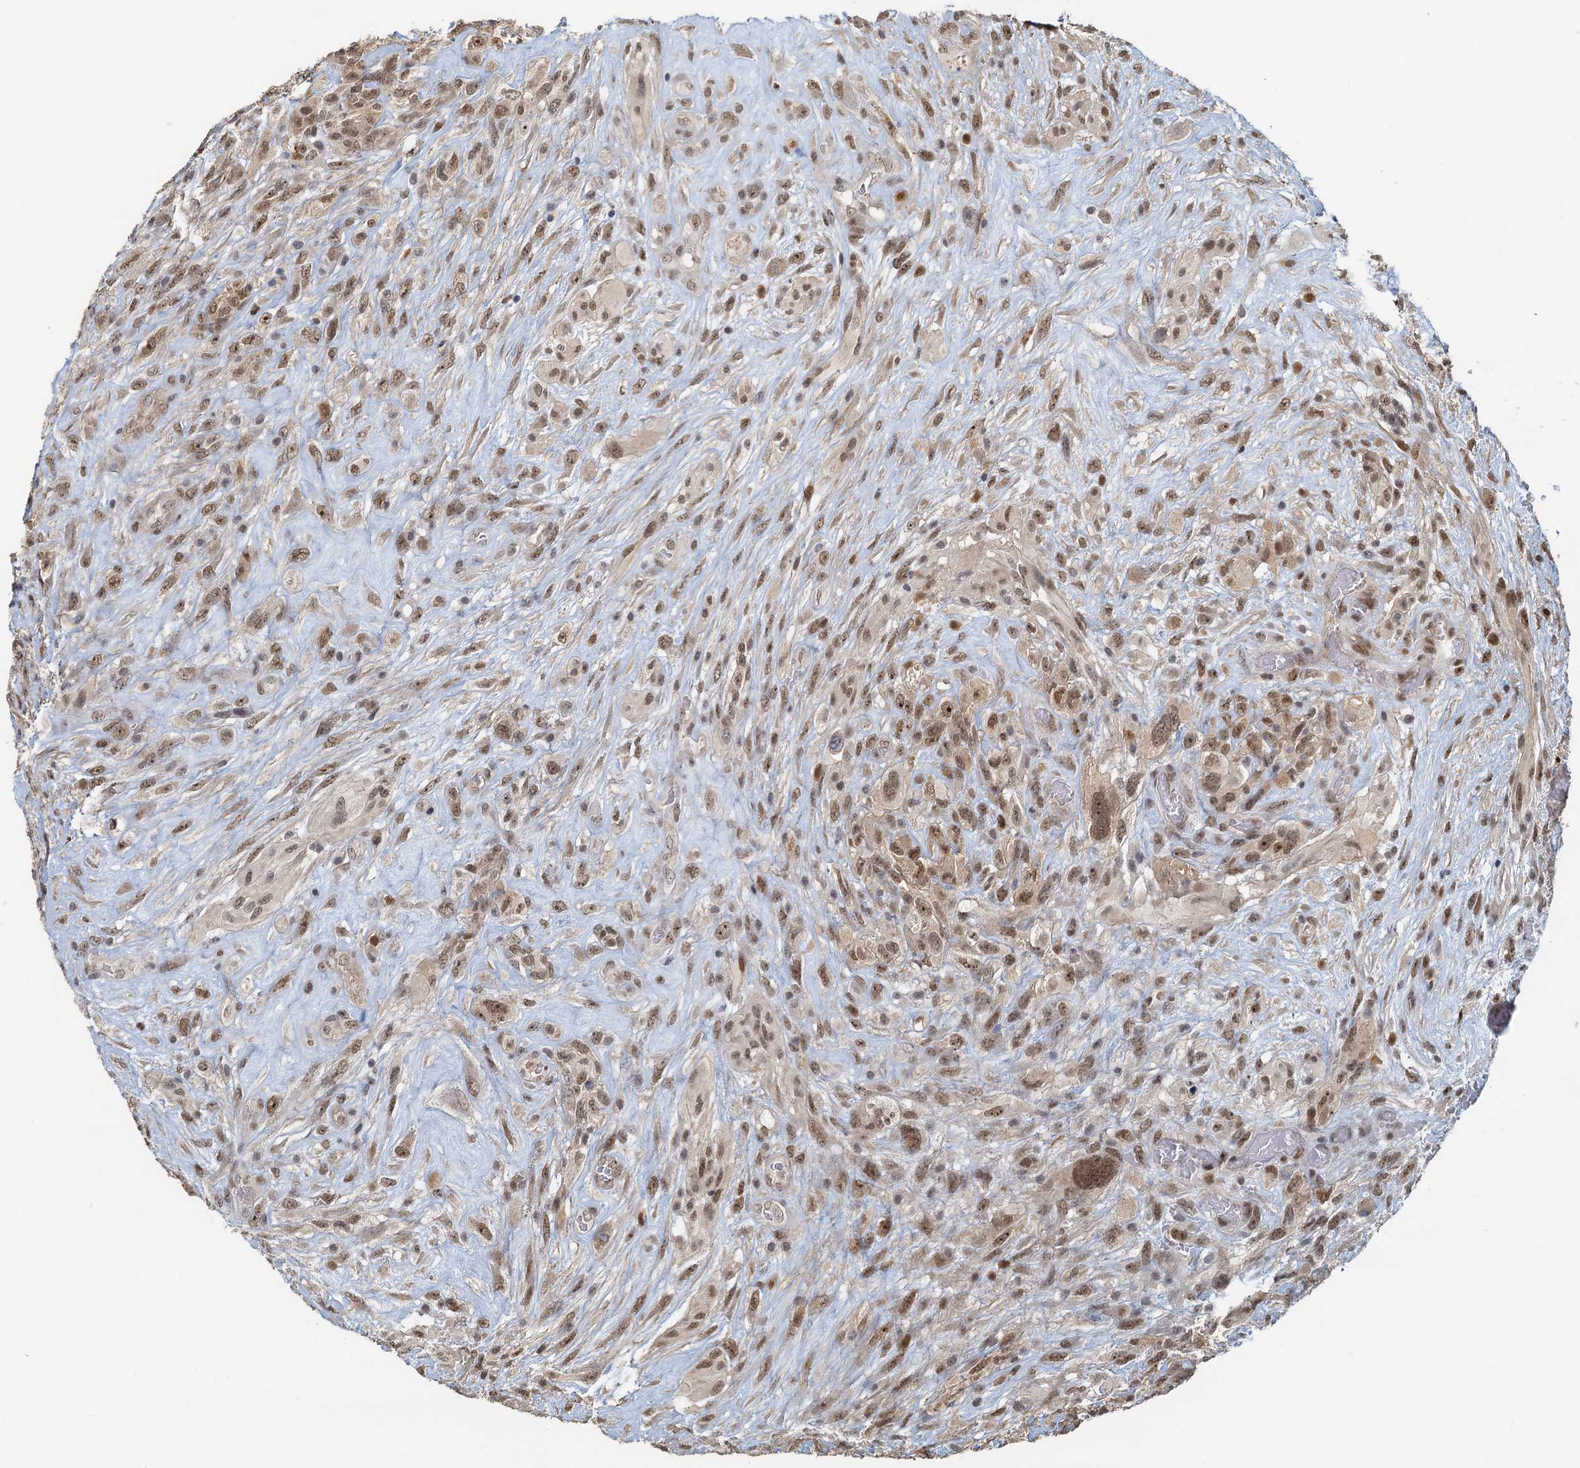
{"staining": {"intensity": "moderate", "quantity": ">75%", "location": "nuclear"}, "tissue": "glioma", "cell_type": "Tumor cells", "image_type": "cancer", "snomed": [{"axis": "morphology", "description": "Glioma, malignant, High grade"}, {"axis": "topography", "description": "Brain"}], "caption": "Malignant high-grade glioma stained with a brown dye reveals moderate nuclear positive positivity in about >75% of tumor cells.", "gene": "SPINDOC", "patient": {"sex": "male", "age": 61}}